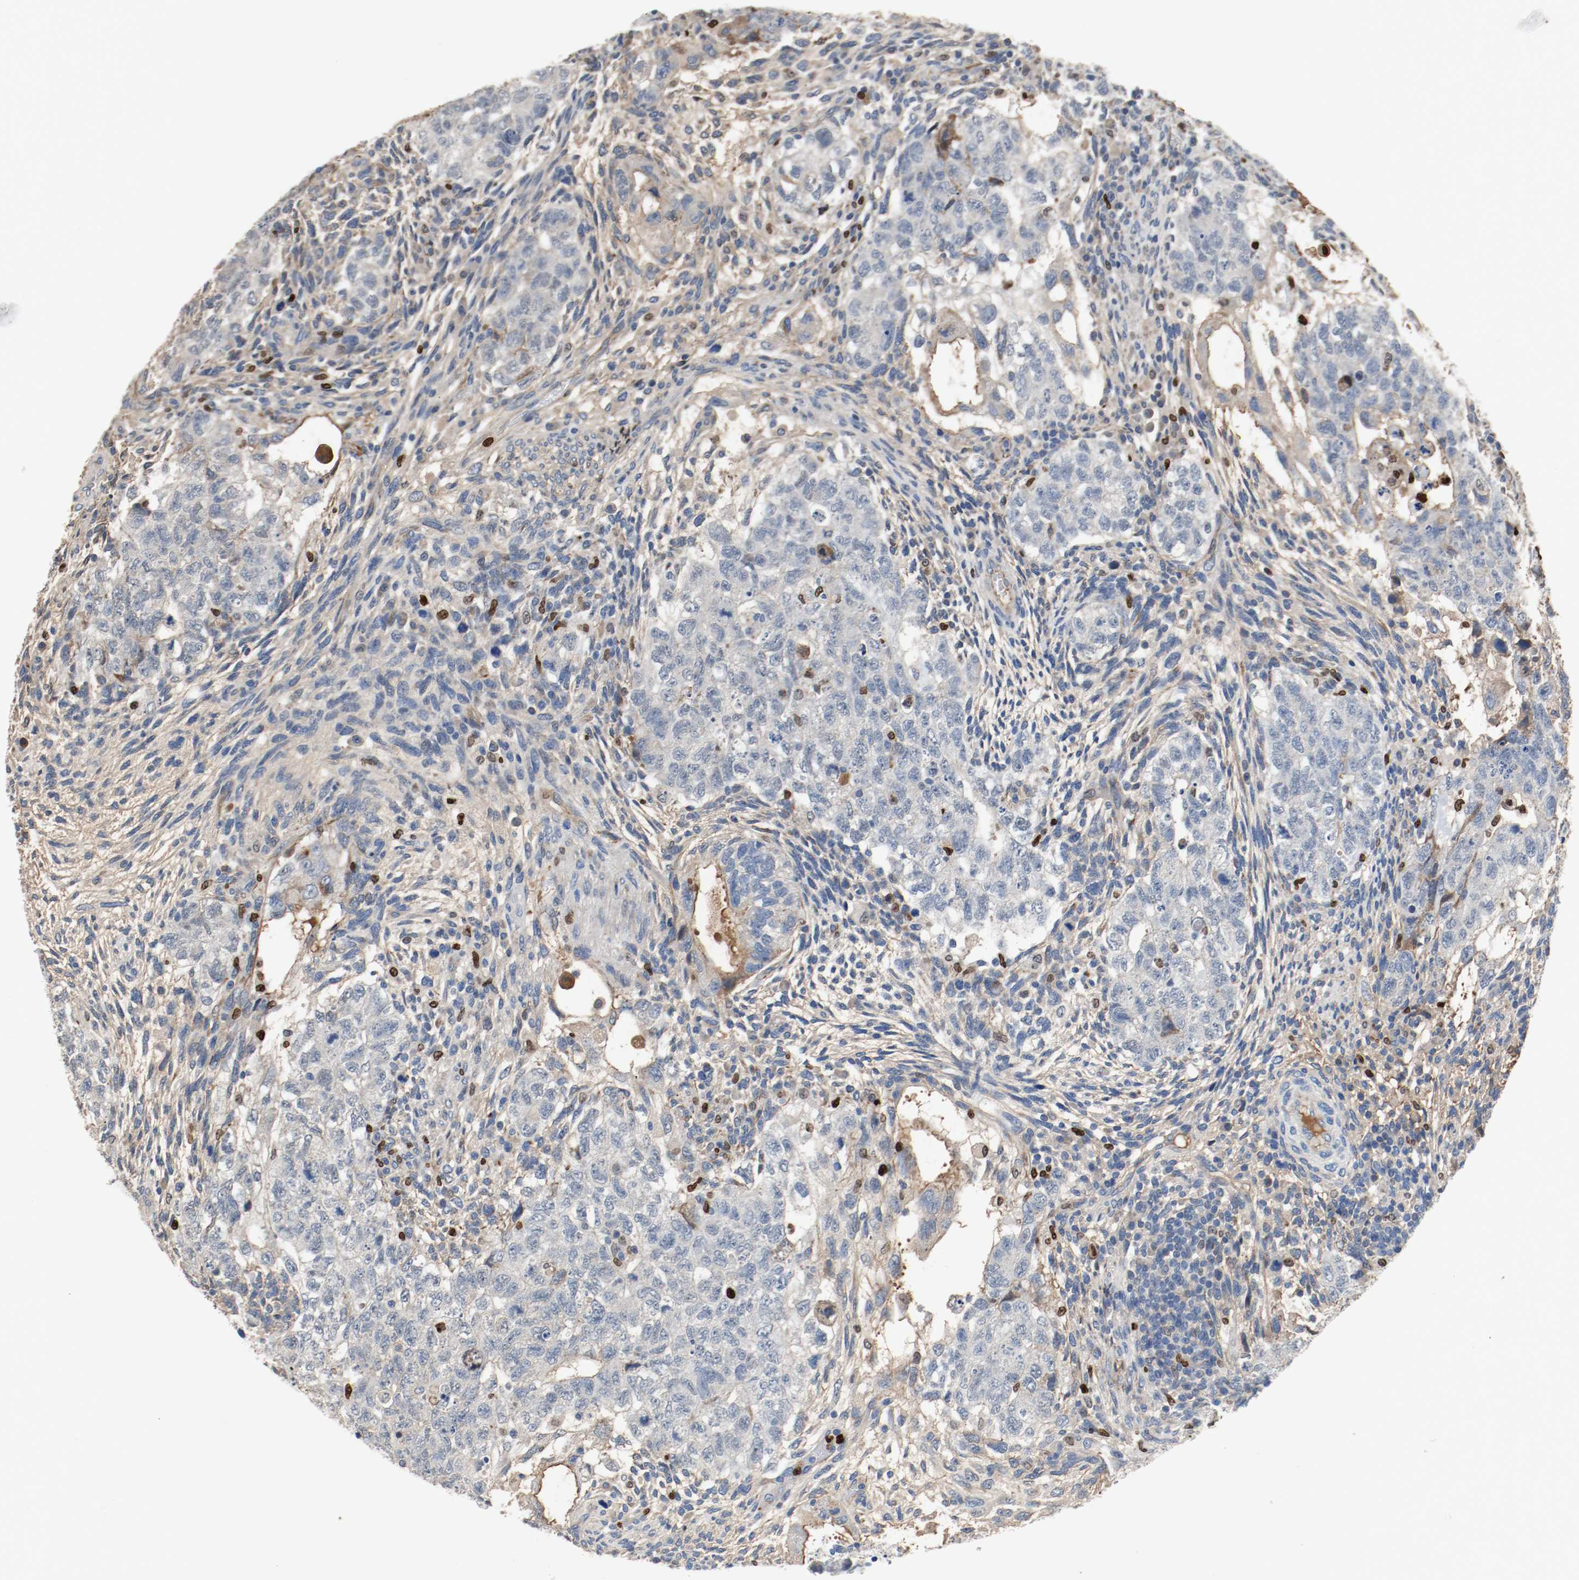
{"staining": {"intensity": "negative", "quantity": "none", "location": "none"}, "tissue": "testis cancer", "cell_type": "Tumor cells", "image_type": "cancer", "snomed": [{"axis": "morphology", "description": "Normal tissue, NOS"}, {"axis": "morphology", "description": "Carcinoma, Embryonal, NOS"}, {"axis": "topography", "description": "Testis"}], "caption": "This is an IHC photomicrograph of testis cancer. There is no expression in tumor cells.", "gene": "BLK", "patient": {"sex": "male", "age": 36}}